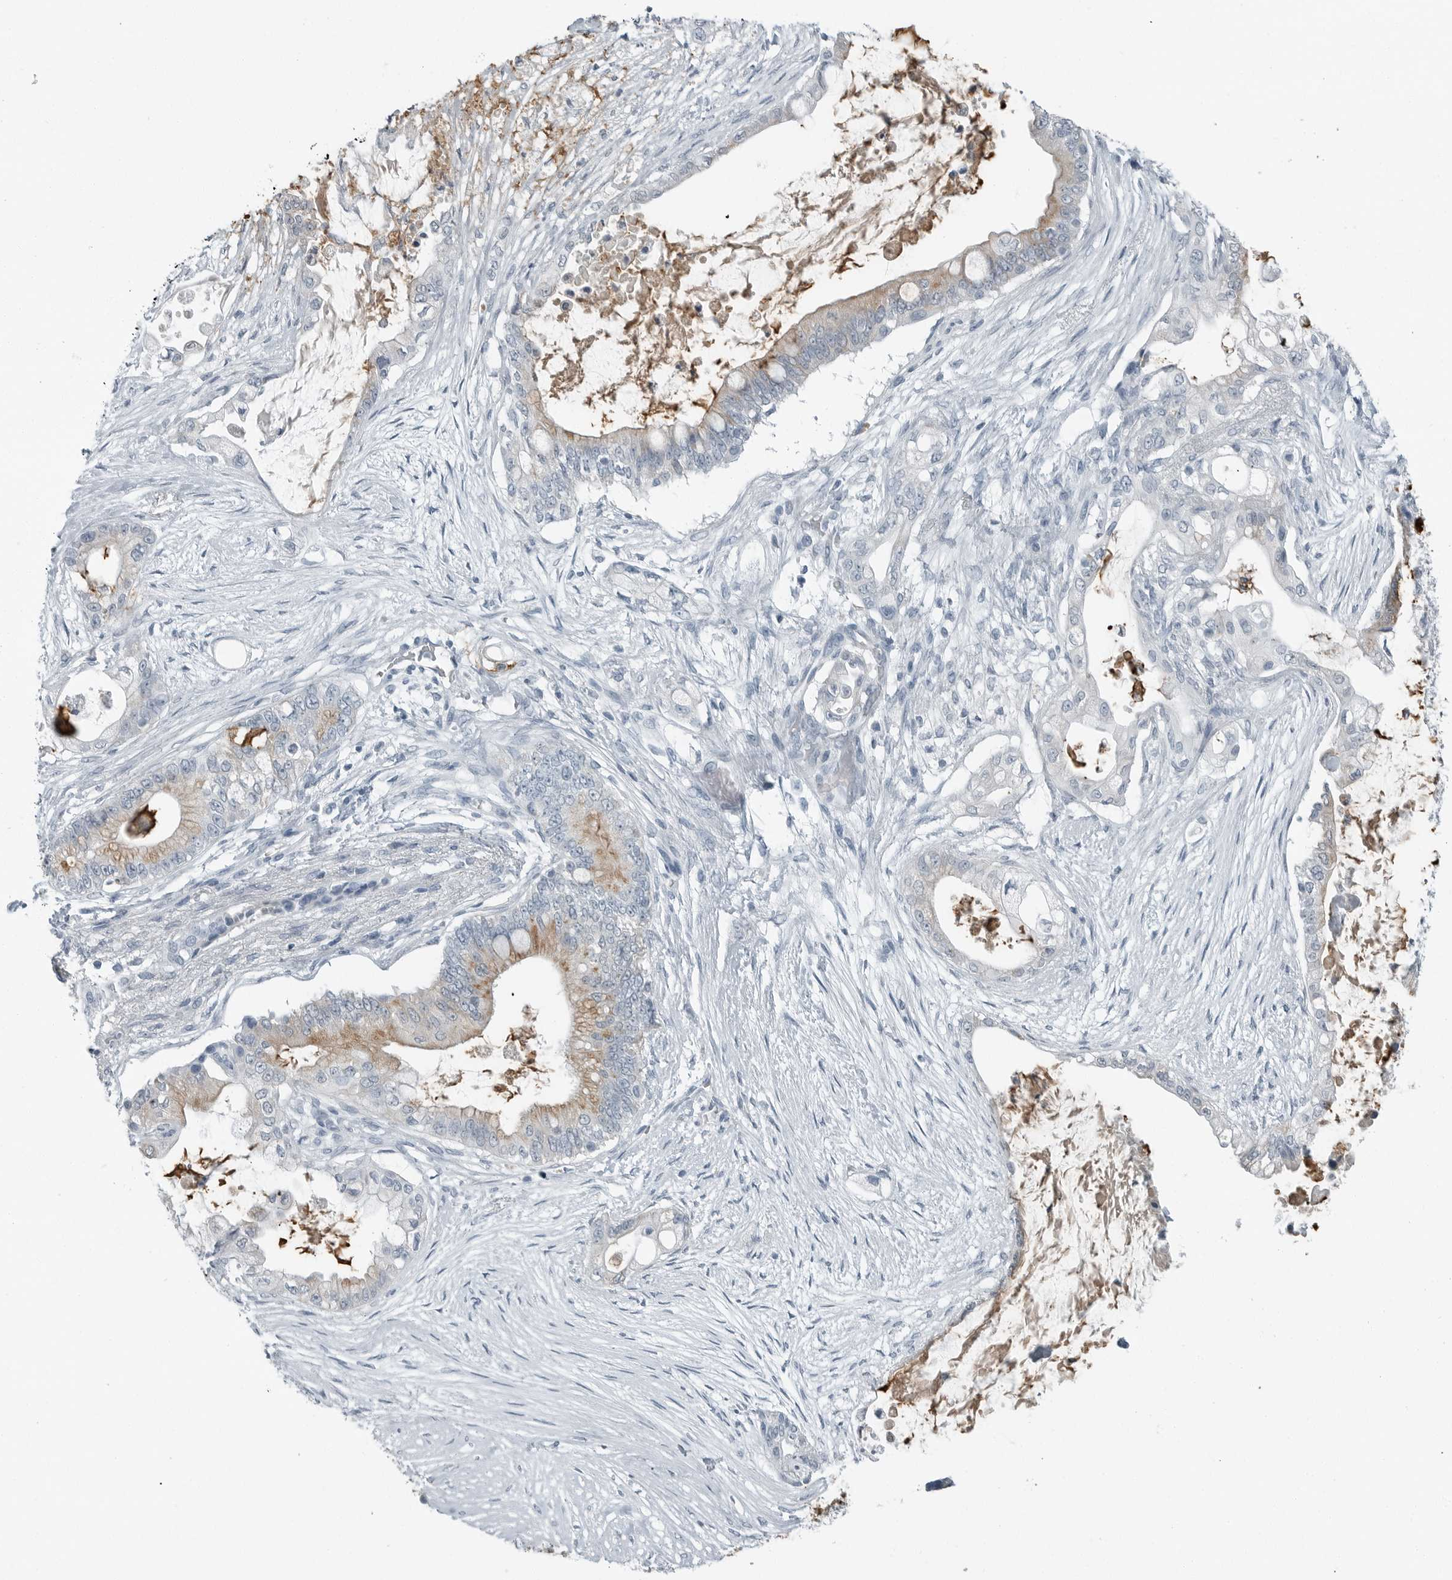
{"staining": {"intensity": "moderate", "quantity": "<25%", "location": "cytoplasmic/membranous"}, "tissue": "pancreatic cancer", "cell_type": "Tumor cells", "image_type": "cancer", "snomed": [{"axis": "morphology", "description": "Adenocarcinoma, NOS"}, {"axis": "topography", "description": "Pancreas"}], "caption": "High-power microscopy captured an IHC micrograph of pancreatic cancer (adenocarcinoma), revealing moderate cytoplasmic/membranous staining in approximately <25% of tumor cells.", "gene": "ZPBP2", "patient": {"sex": "male", "age": 53}}